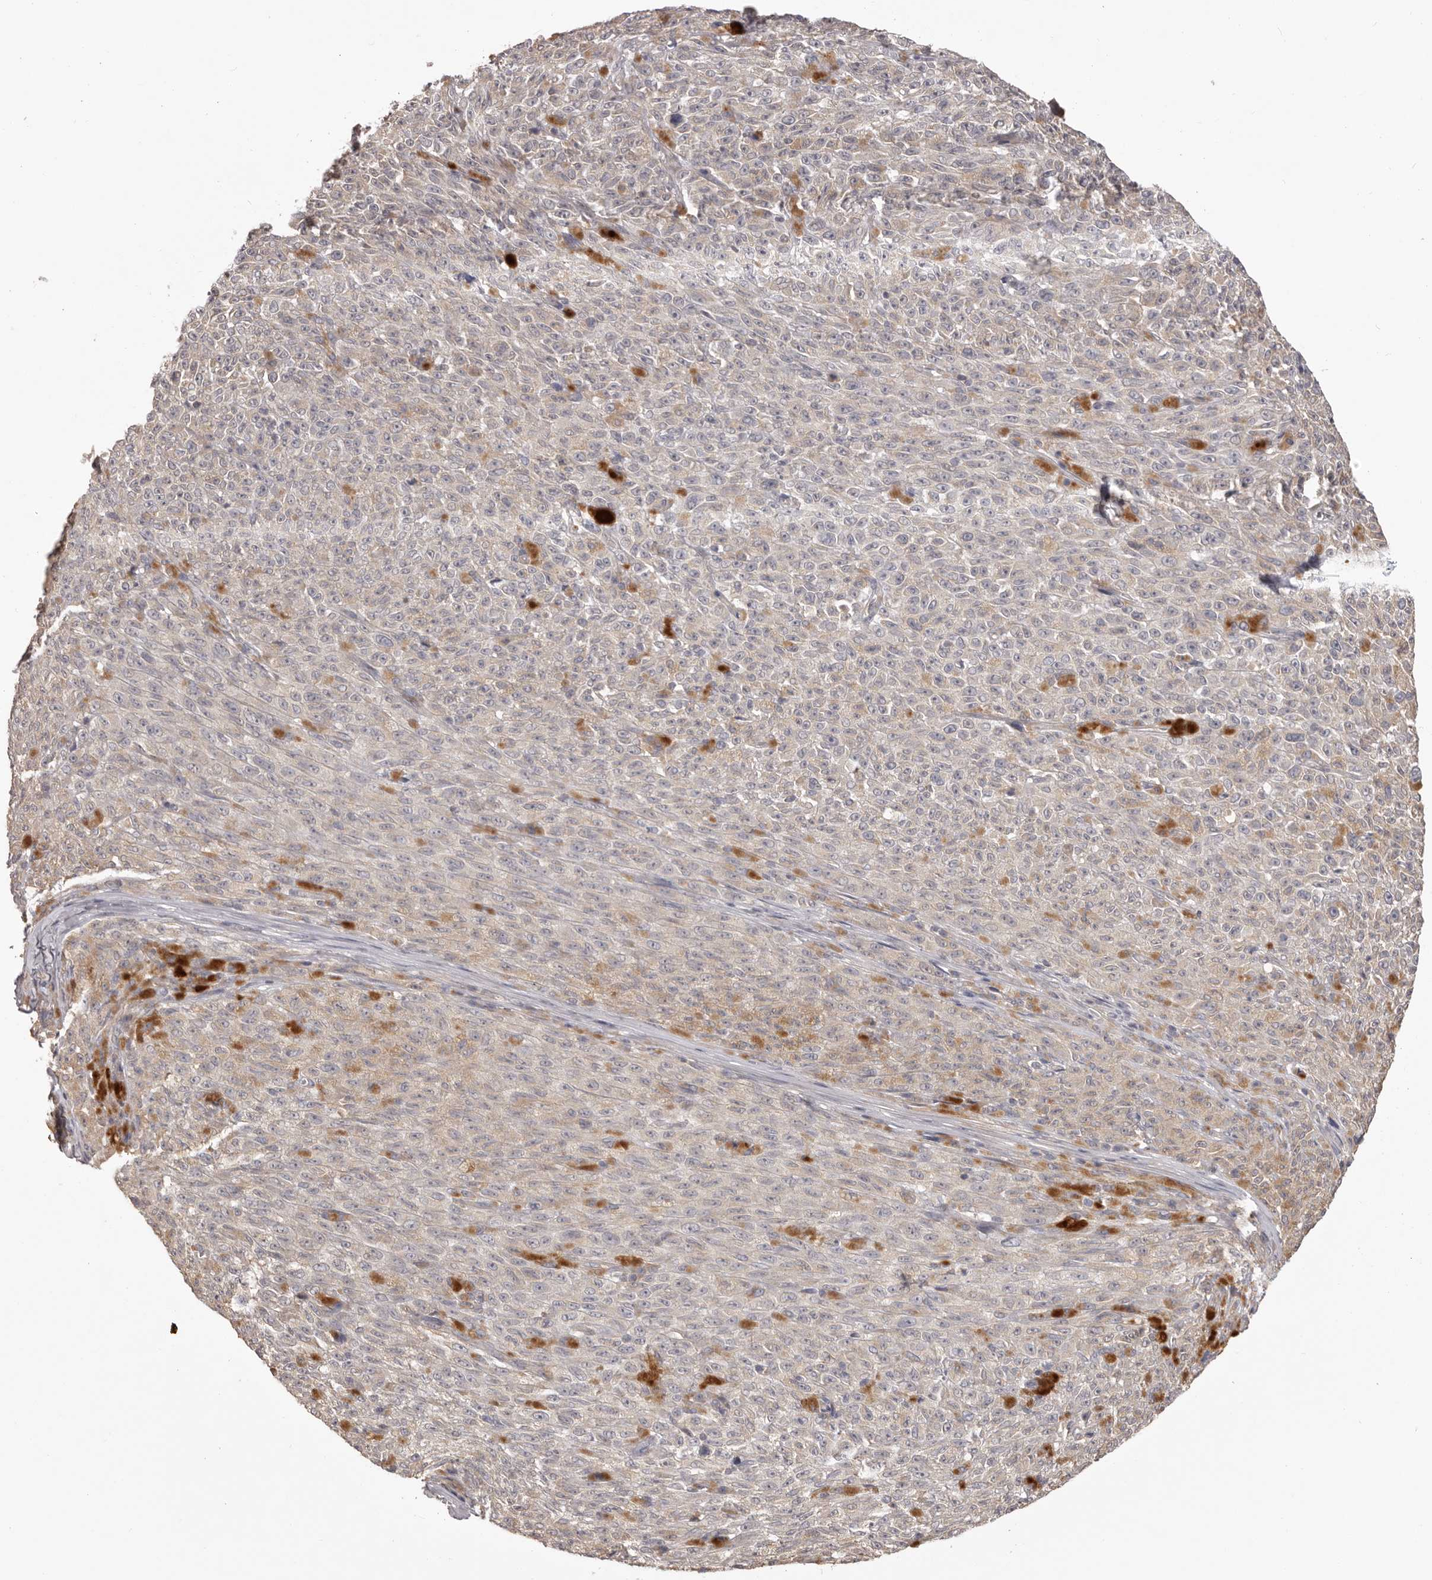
{"staining": {"intensity": "negative", "quantity": "none", "location": "none"}, "tissue": "melanoma", "cell_type": "Tumor cells", "image_type": "cancer", "snomed": [{"axis": "morphology", "description": "Malignant melanoma, NOS"}, {"axis": "topography", "description": "Skin"}], "caption": "Melanoma was stained to show a protein in brown. There is no significant staining in tumor cells.", "gene": "HRH1", "patient": {"sex": "female", "age": 82}}